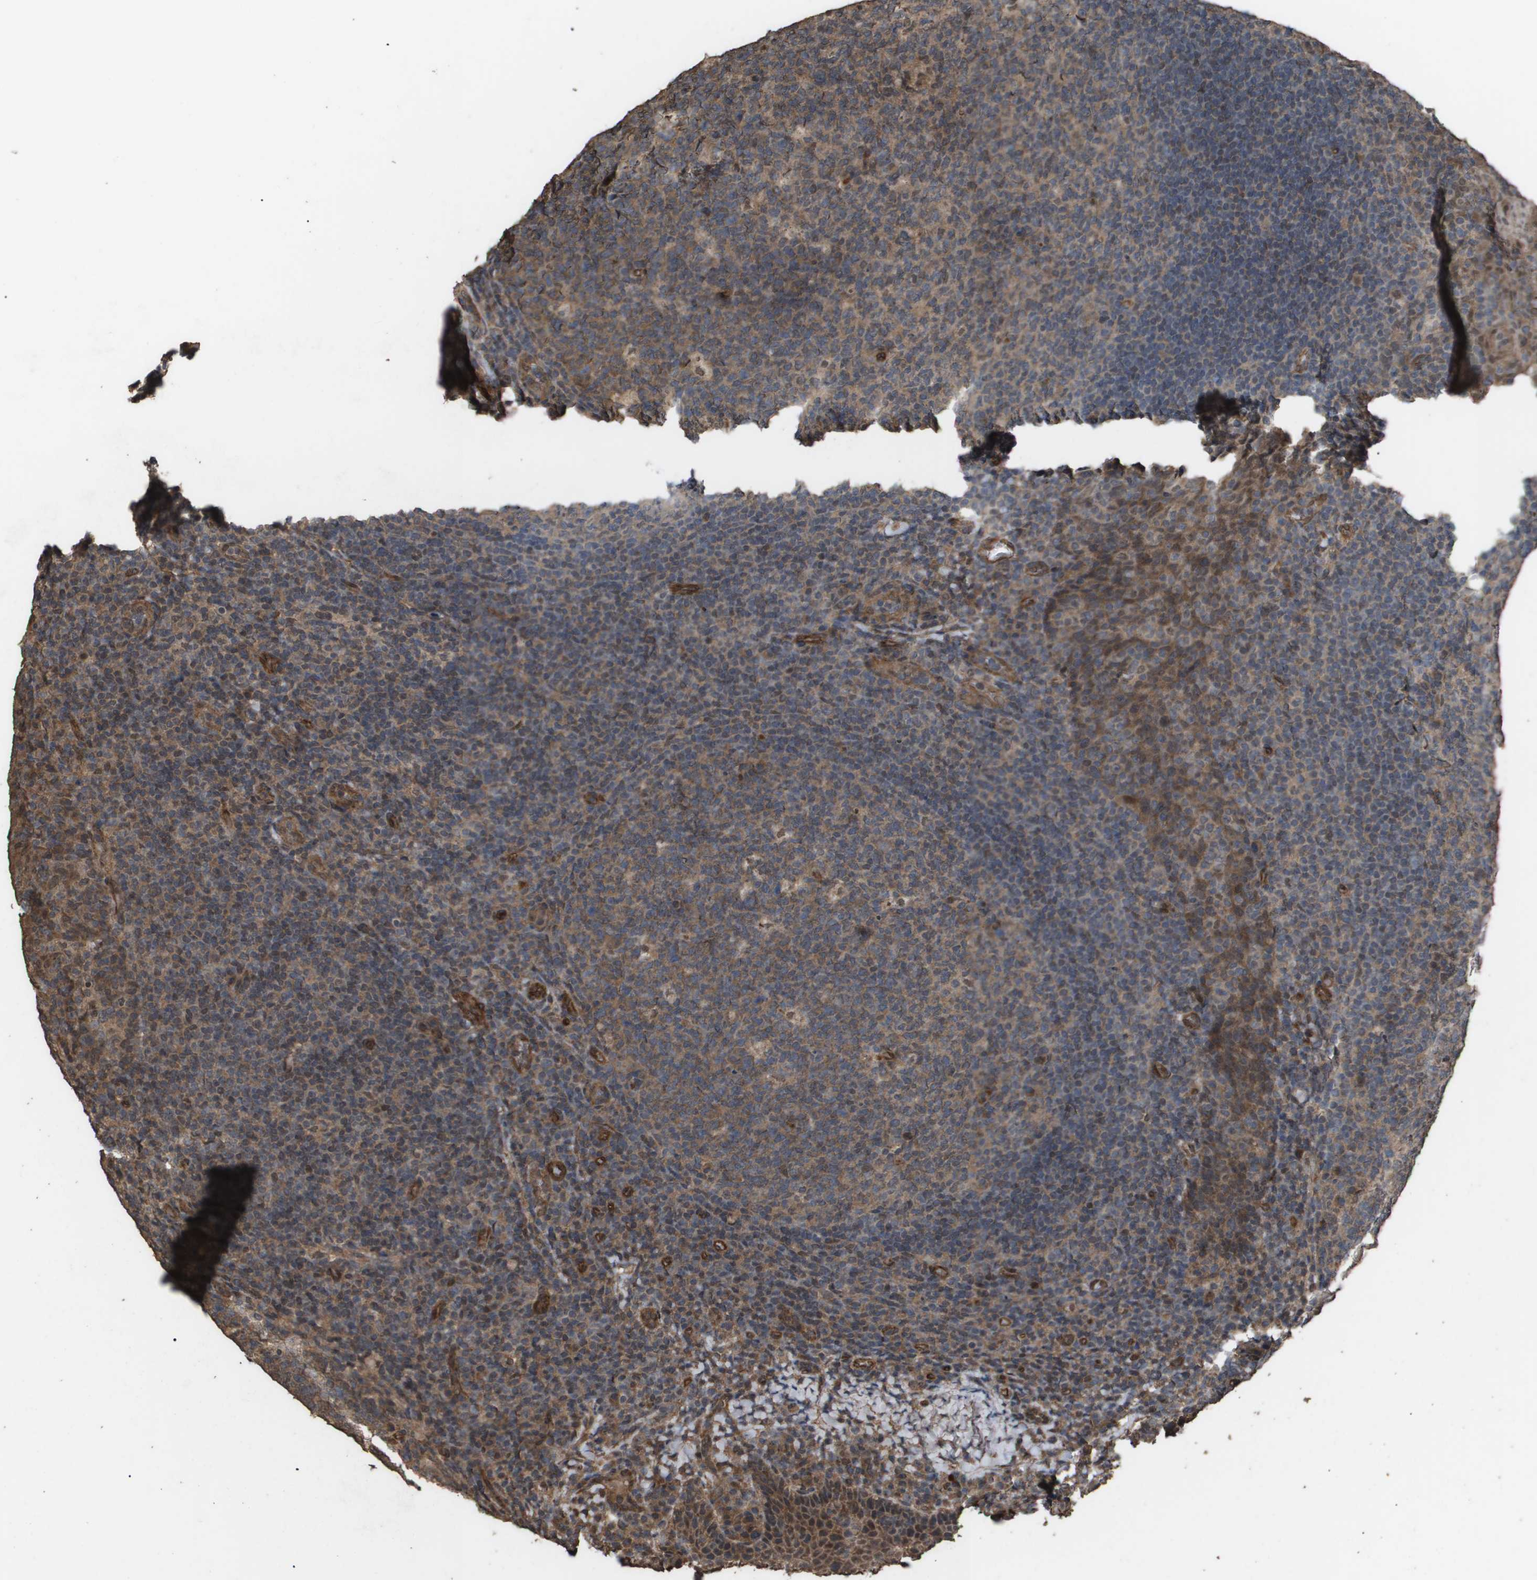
{"staining": {"intensity": "moderate", "quantity": ">75%", "location": "cytoplasmic/membranous"}, "tissue": "tonsil", "cell_type": "Germinal center cells", "image_type": "normal", "snomed": [{"axis": "morphology", "description": "Normal tissue, NOS"}, {"axis": "topography", "description": "Tonsil"}], "caption": "Immunohistochemistry (IHC) of normal human tonsil demonstrates medium levels of moderate cytoplasmic/membranous positivity in approximately >75% of germinal center cells.", "gene": "CUL5", "patient": {"sex": "male", "age": 17}}